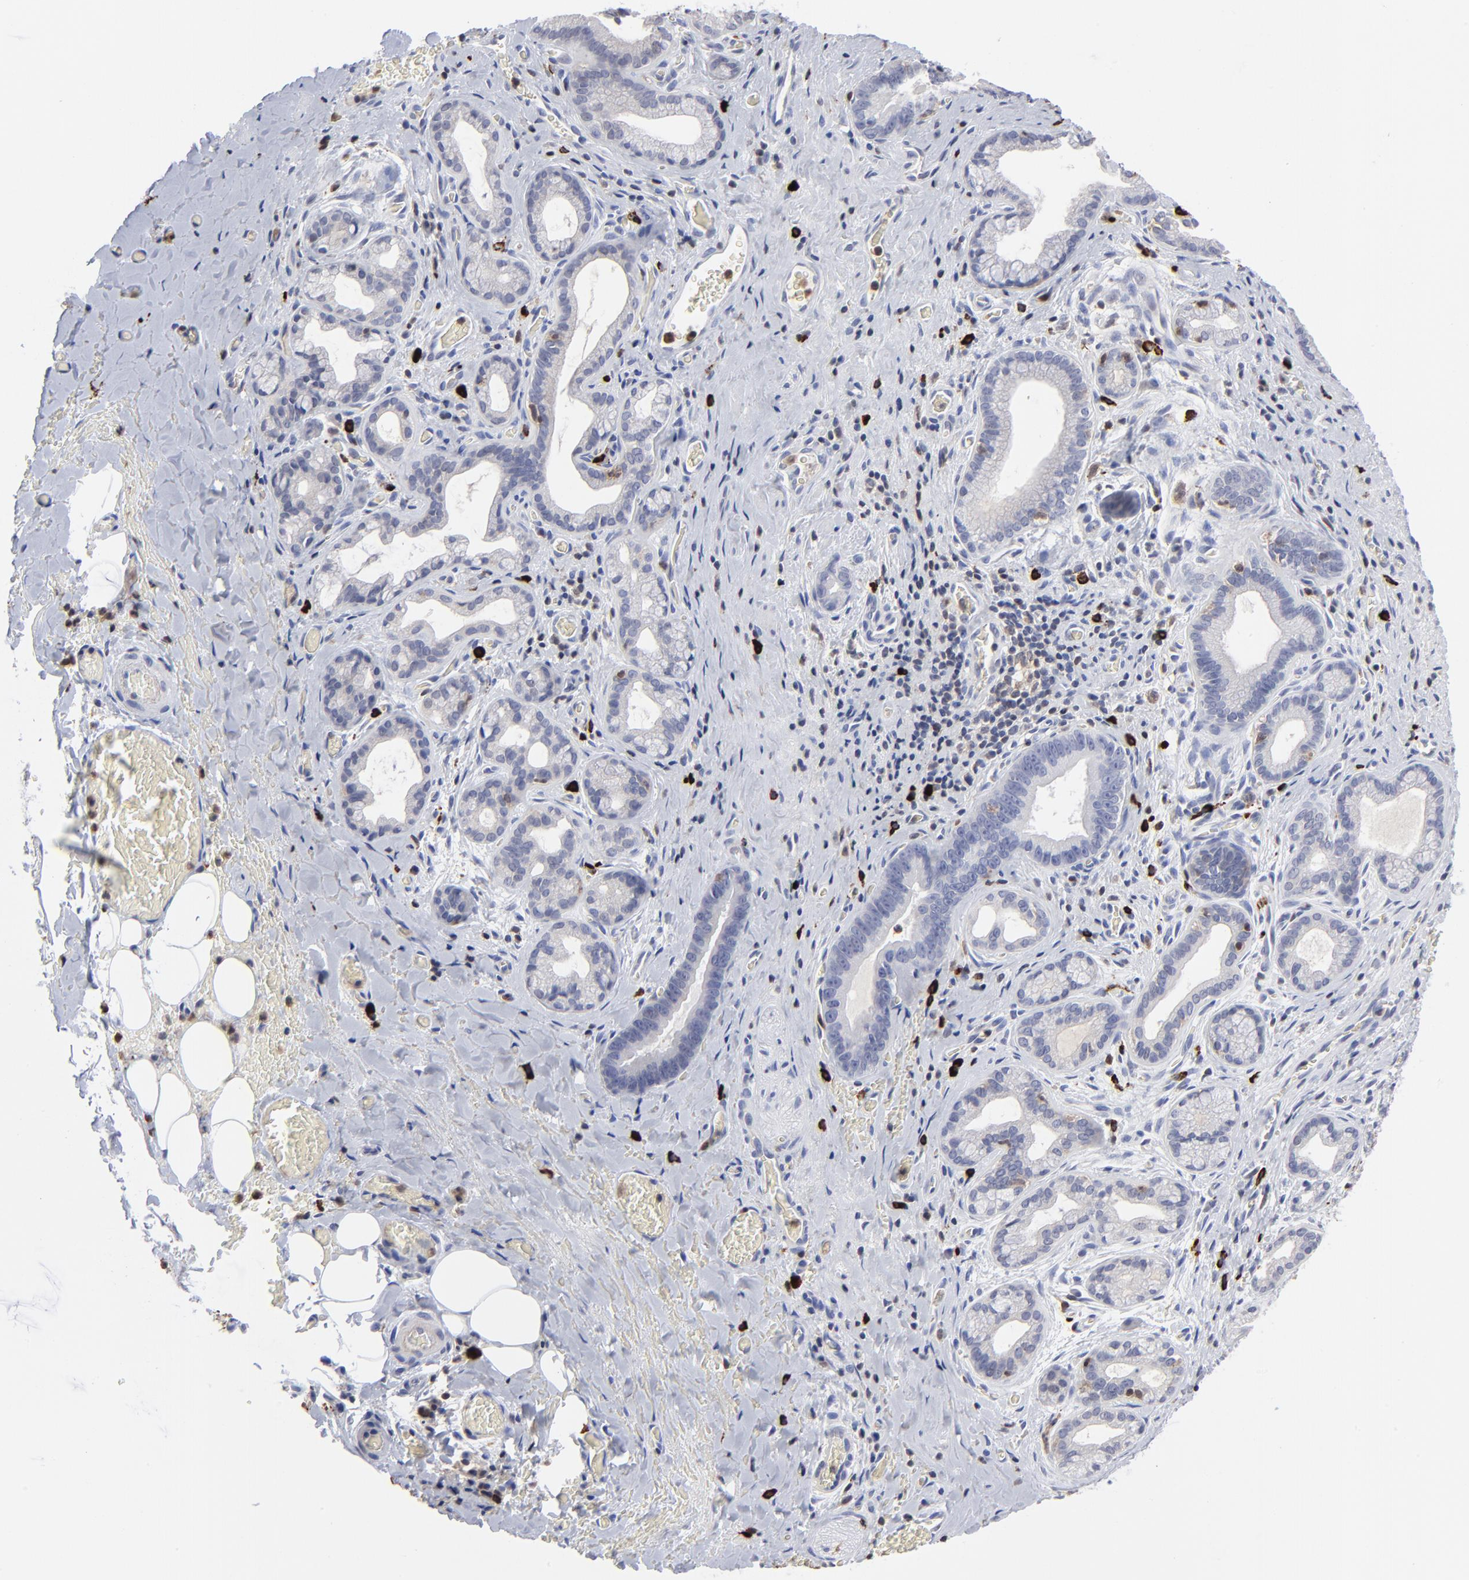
{"staining": {"intensity": "negative", "quantity": "none", "location": "none"}, "tissue": "liver cancer", "cell_type": "Tumor cells", "image_type": "cancer", "snomed": [{"axis": "morphology", "description": "Cholangiocarcinoma"}, {"axis": "topography", "description": "Liver"}], "caption": "An IHC photomicrograph of cholangiocarcinoma (liver) is shown. There is no staining in tumor cells of cholangiocarcinoma (liver).", "gene": "TBXT", "patient": {"sex": "female", "age": 55}}